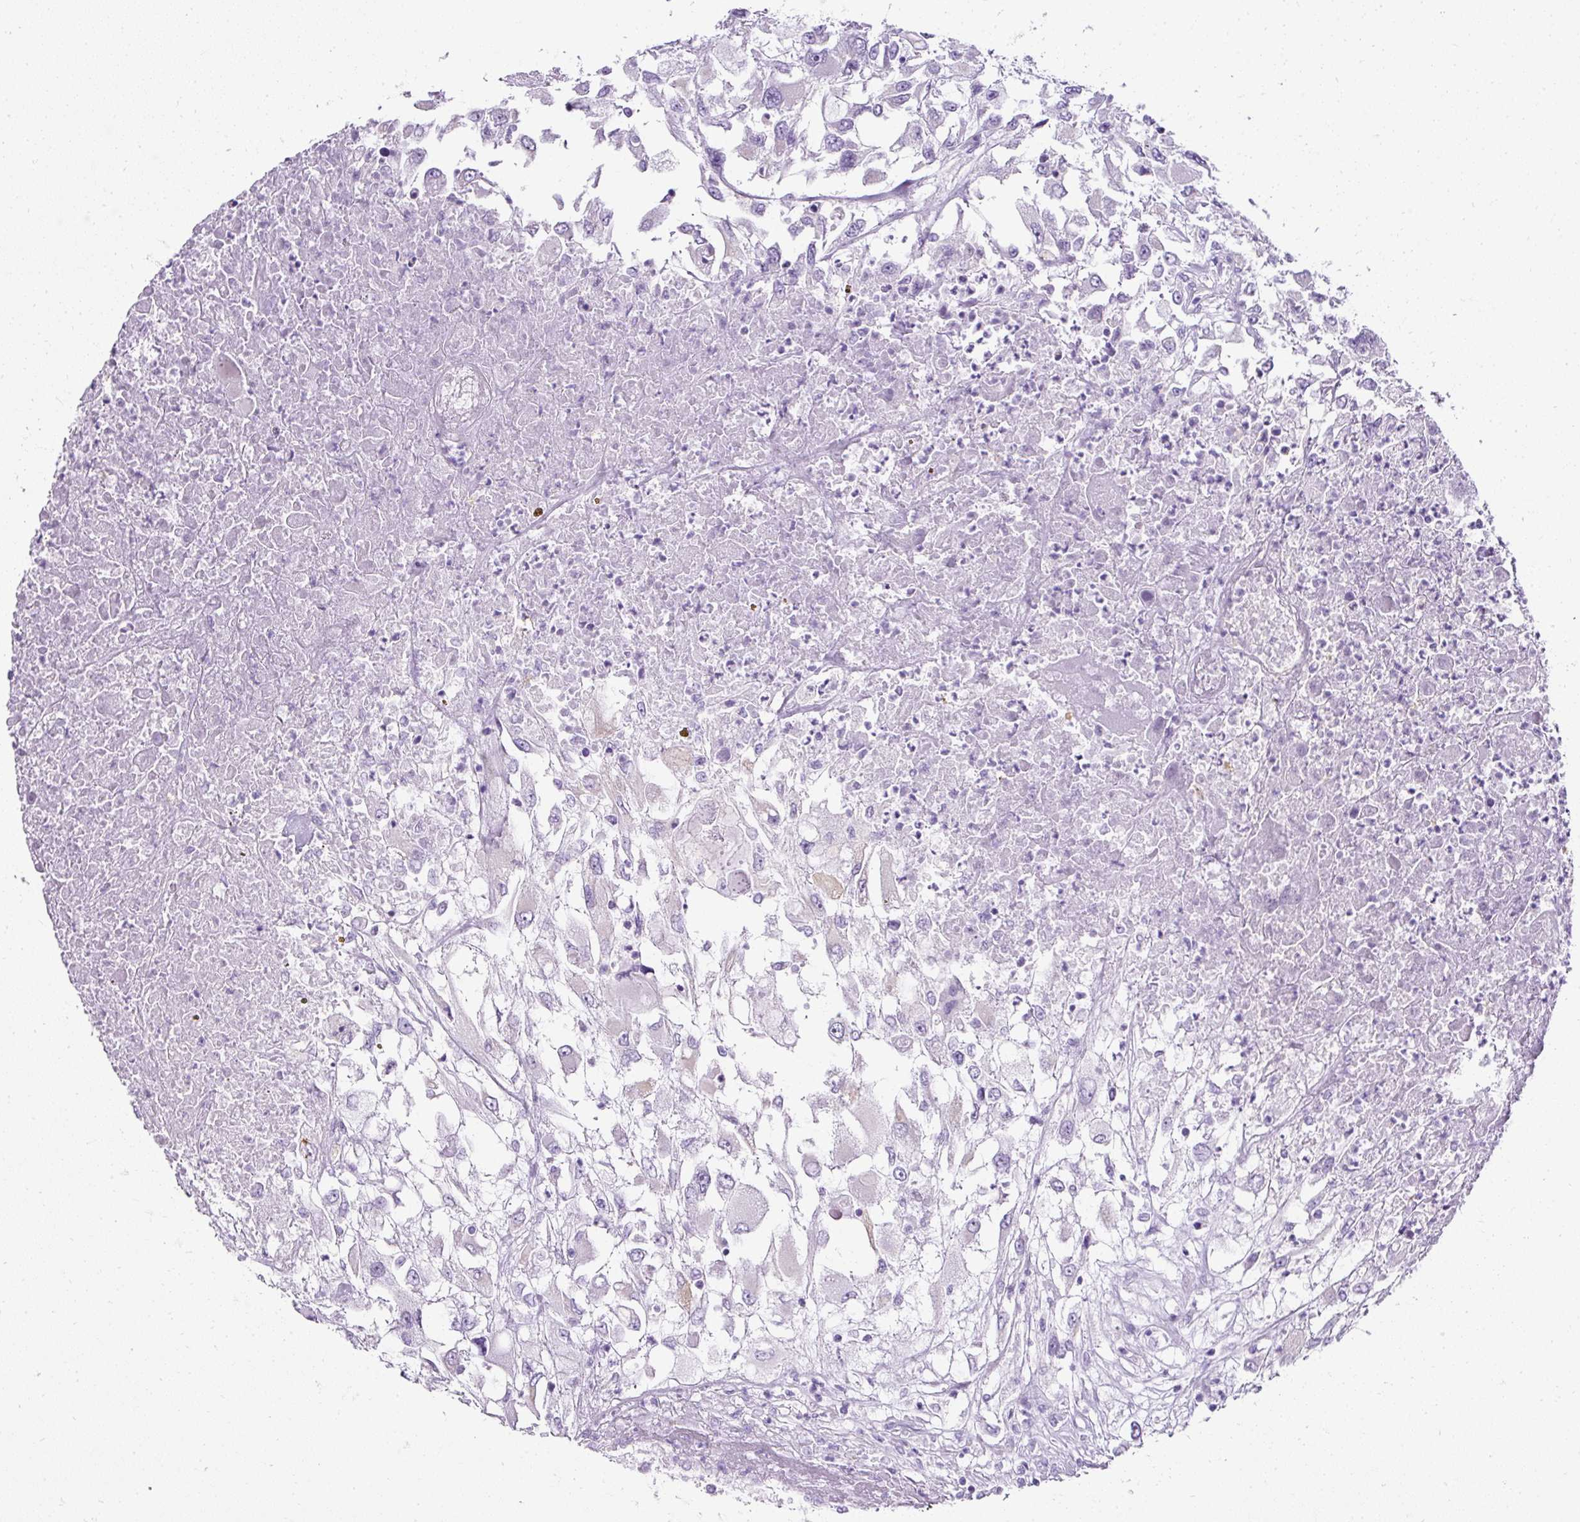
{"staining": {"intensity": "negative", "quantity": "none", "location": "none"}, "tissue": "renal cancer", "cell_type": "Tumor cells", "image_type": "cancer", "snomed": [{"axis": "morphology", "description": "Adenocarcinoma, NOS"}, {"axis": "topography", "description": "Kidney"}], "caption": "Immunohistochemistry histopathology image of neoplastic tissue: human renal adenocarcinoma stained with DAB (3,3'-diaminobenzidine) shows no significant protein staining in tumor cells.", "gene": "C2CD4C", "patient": {"sex": "female", "age": 52}}